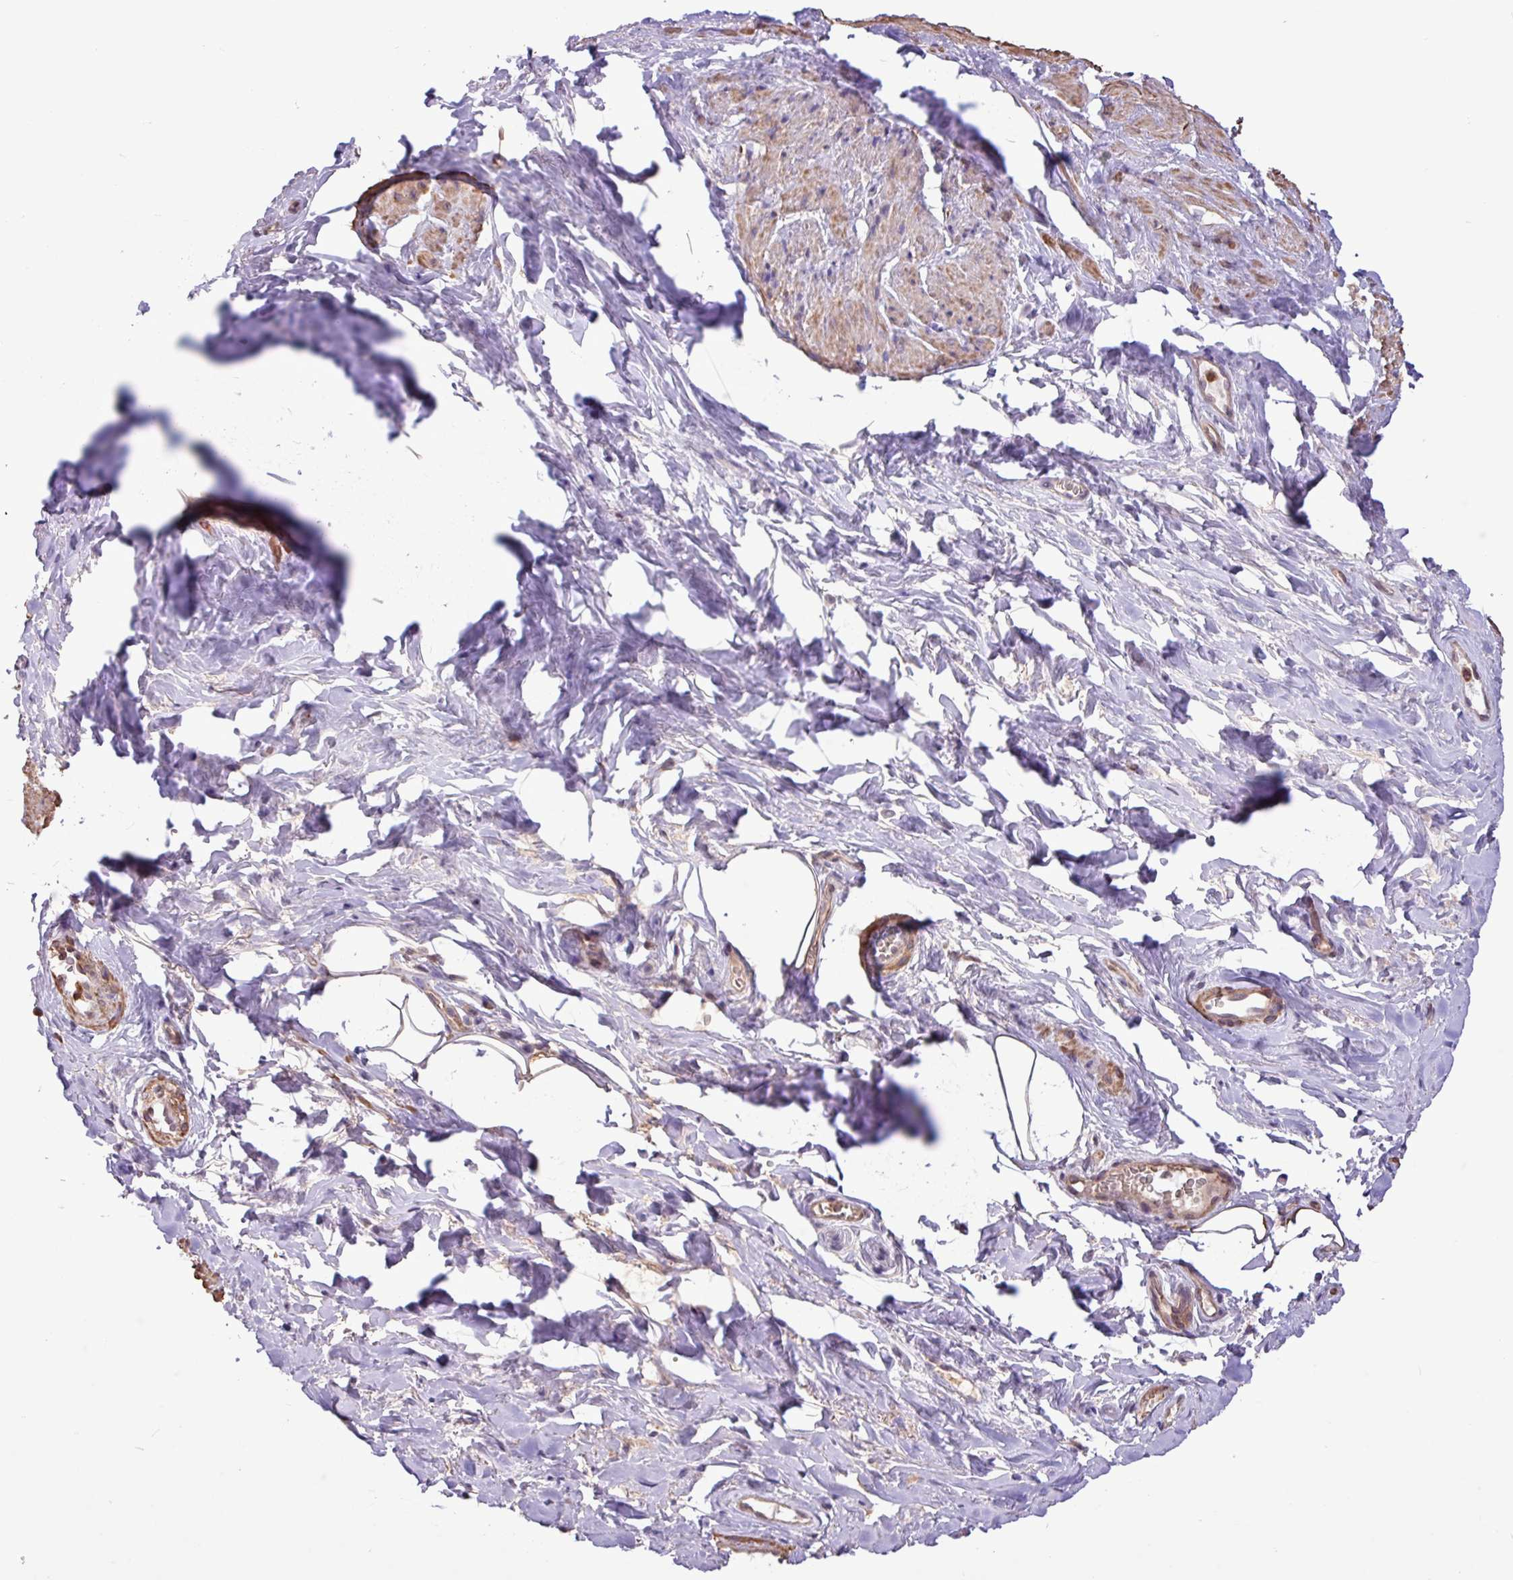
{"staining": {"intensity": "weak", "quantity": "25%-75%", "location": "cytoplasmic/membranous"}, "tissue": "smooth muscle", "cell_type": "Smooth muscle cells", "image_type": "normal", "snomed": [{"axis": "morphology", "description": "Normal tissue, NOS"}, {"axis": "topography", "description": "Smooth muscle"}, {"axis": "topography", "description": "Peripheral nerve tissue"}], "caption": "DAB (3,3'-diaminobenzidine) immunohistochemical staining of benign smooth muscle exhibits weak cytoplasmic/membranous protein expression in about 25%-75% of smooth muscle cells.", "gene": "CHST11", "patient": {"sex": "male", "age": 69}}